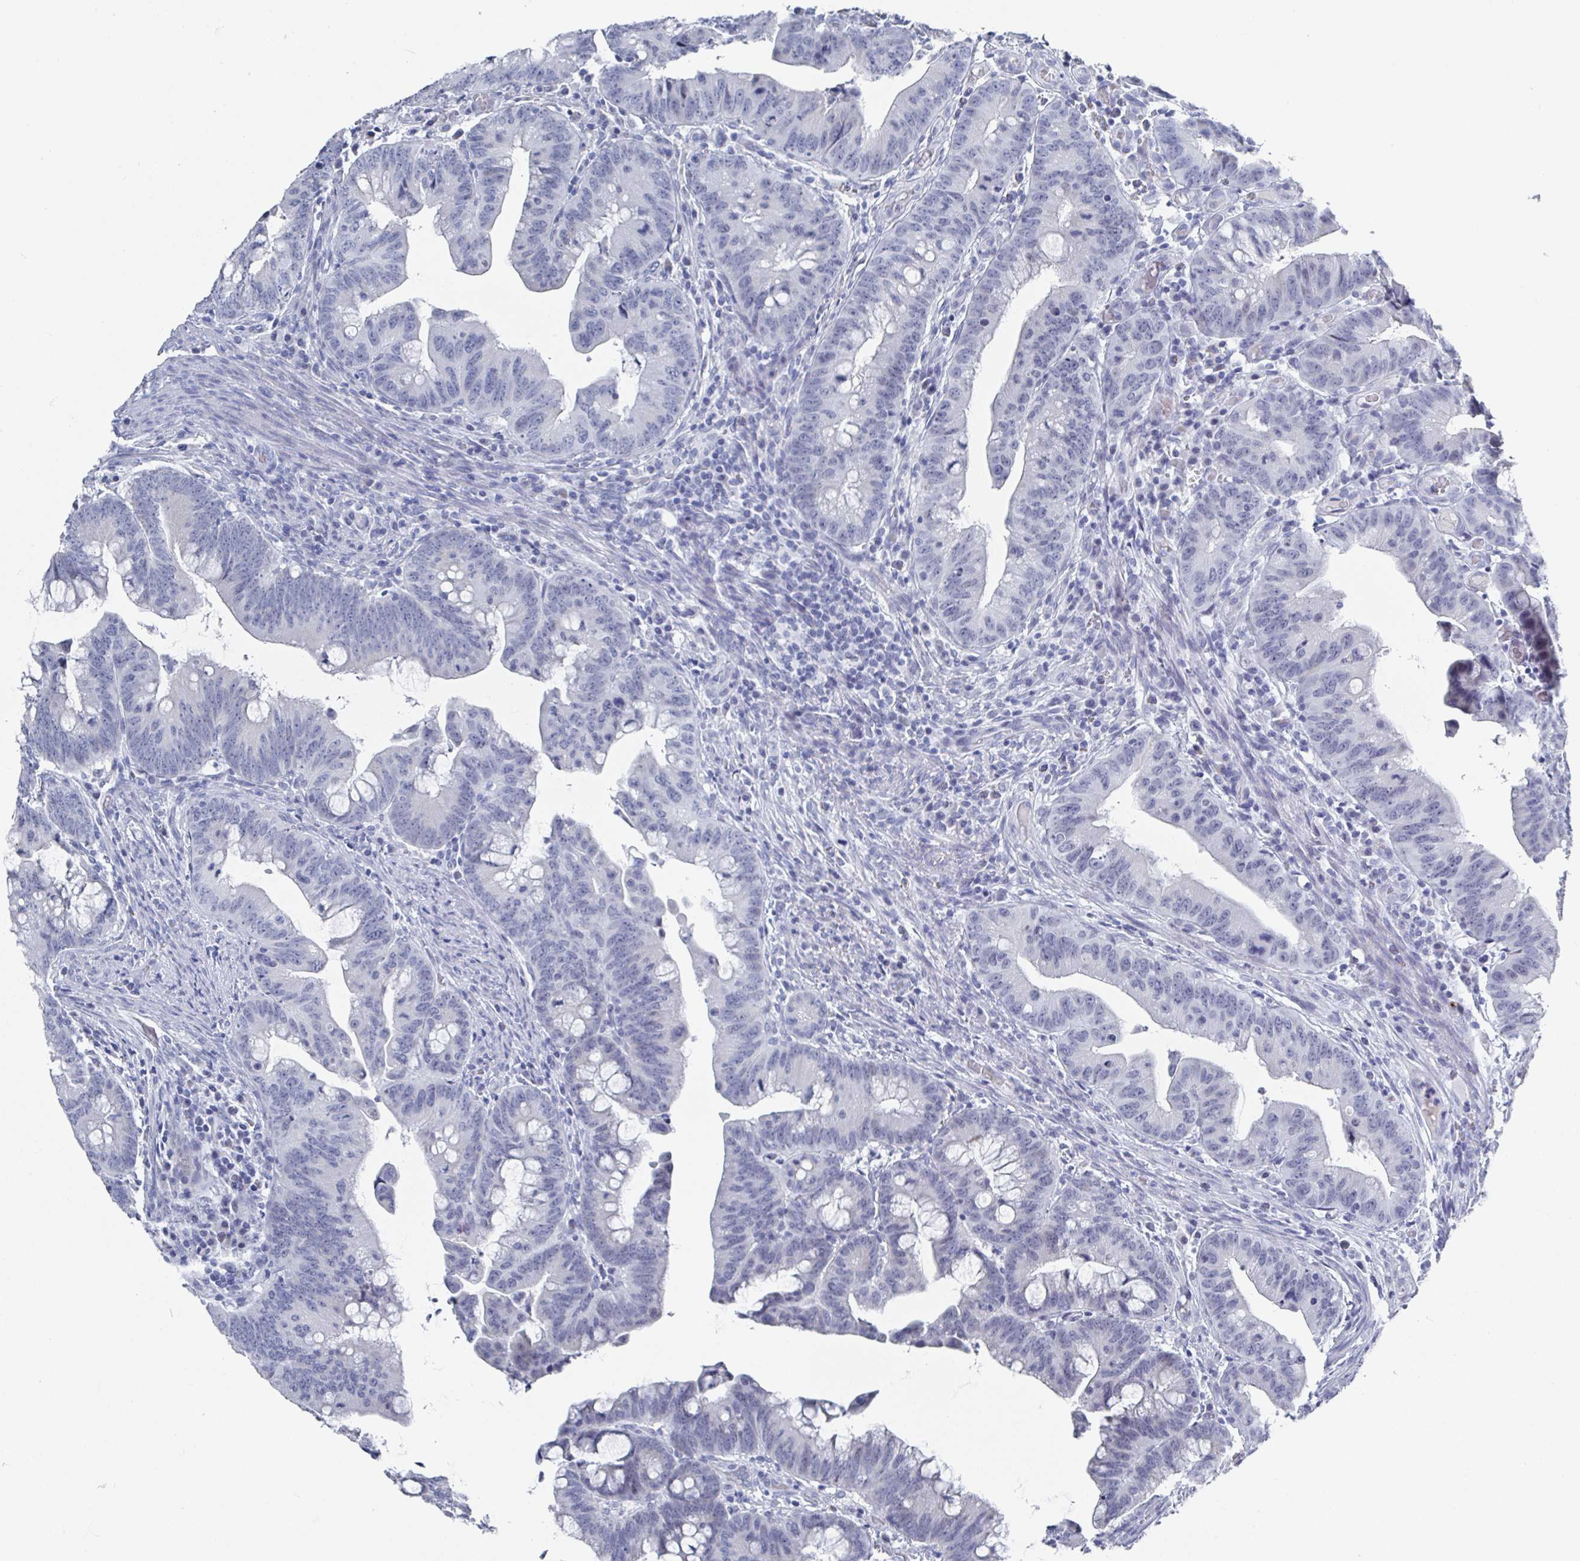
{"staining": {"intensity": "negative", "quantity": "none", "location": "none"}, "tissue": "colorectal cancer", "cell_type": "Tumor cells", "image_type": "cancer", "snomed": [{"axis": "morphology", "description": "Adenocarcinoma, NOS"}, {"axis": "topography", "description": "Colon"}], "caption": "High magnification brightfield microscopy of colorectal adenocarcinoma stained with DAB (3,3'-diaminobenzidine) (brown) and counterstained with hematoxylin (blue): tumor cells show no significant expression. (Brightfield microscopy of DAB (3,3'-diaminobenzidine) IHC at high magnification).", "gene": "CAMKV", "patient": {"sex": "male", "age": 62}}